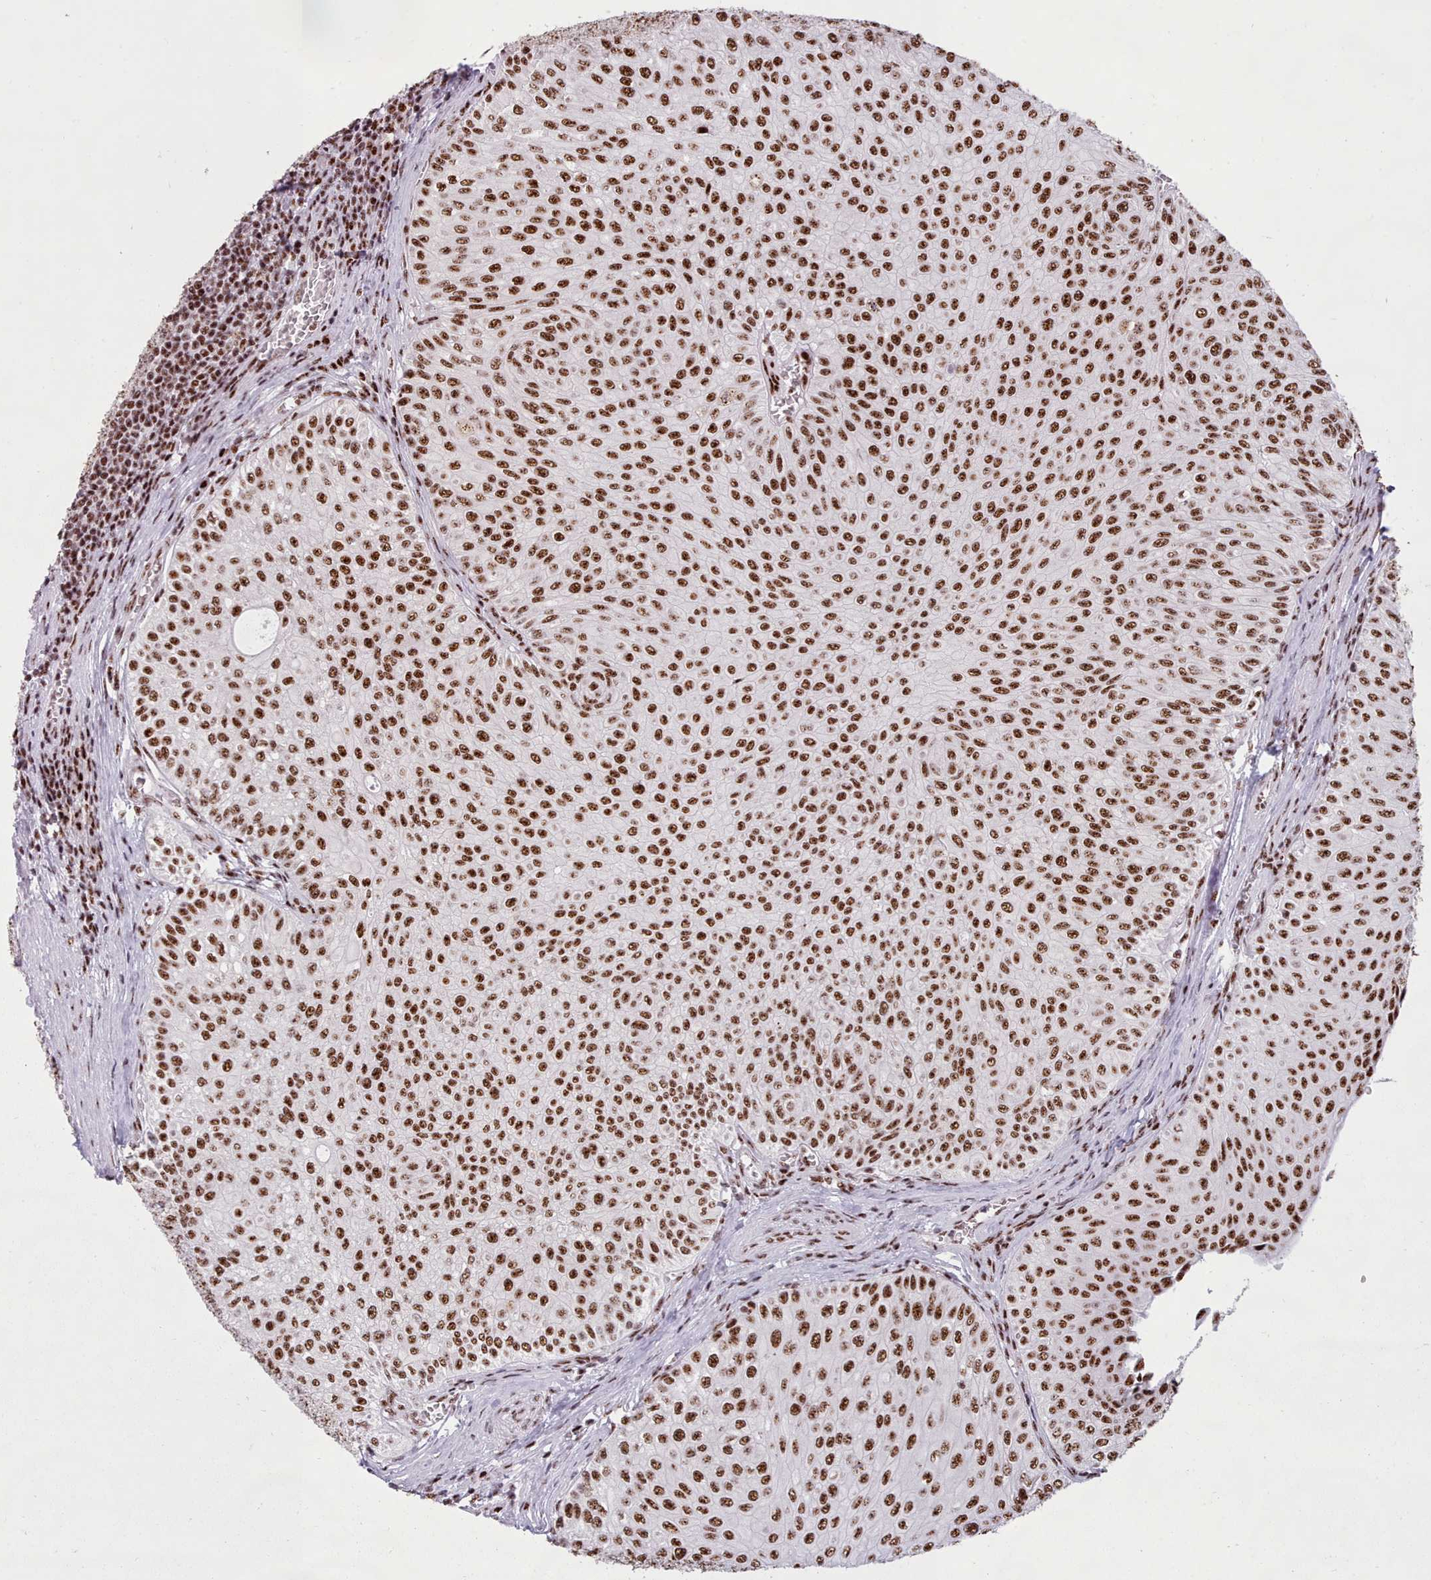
{"staining": {"intensity": "strong", "quantity": ">75%", "location": "nuclear"}, "tissue": "urothelial cancer", "cell_type": "Tumor cells", "image_type": "cancer", "snomed": [{"axis": "morphology", "description": "Urothelial carcinoma, NOS"}, {"axis": "topography", "description": "Urinary bladder"}], "caption": "Immunohistochemical staining of urothelial cancer reveals high levels of strong nuclear expression in approximately >75% of tumor cells.", "gene": "TMEM35B", "patient": {"sex": "male", "age": 59}}